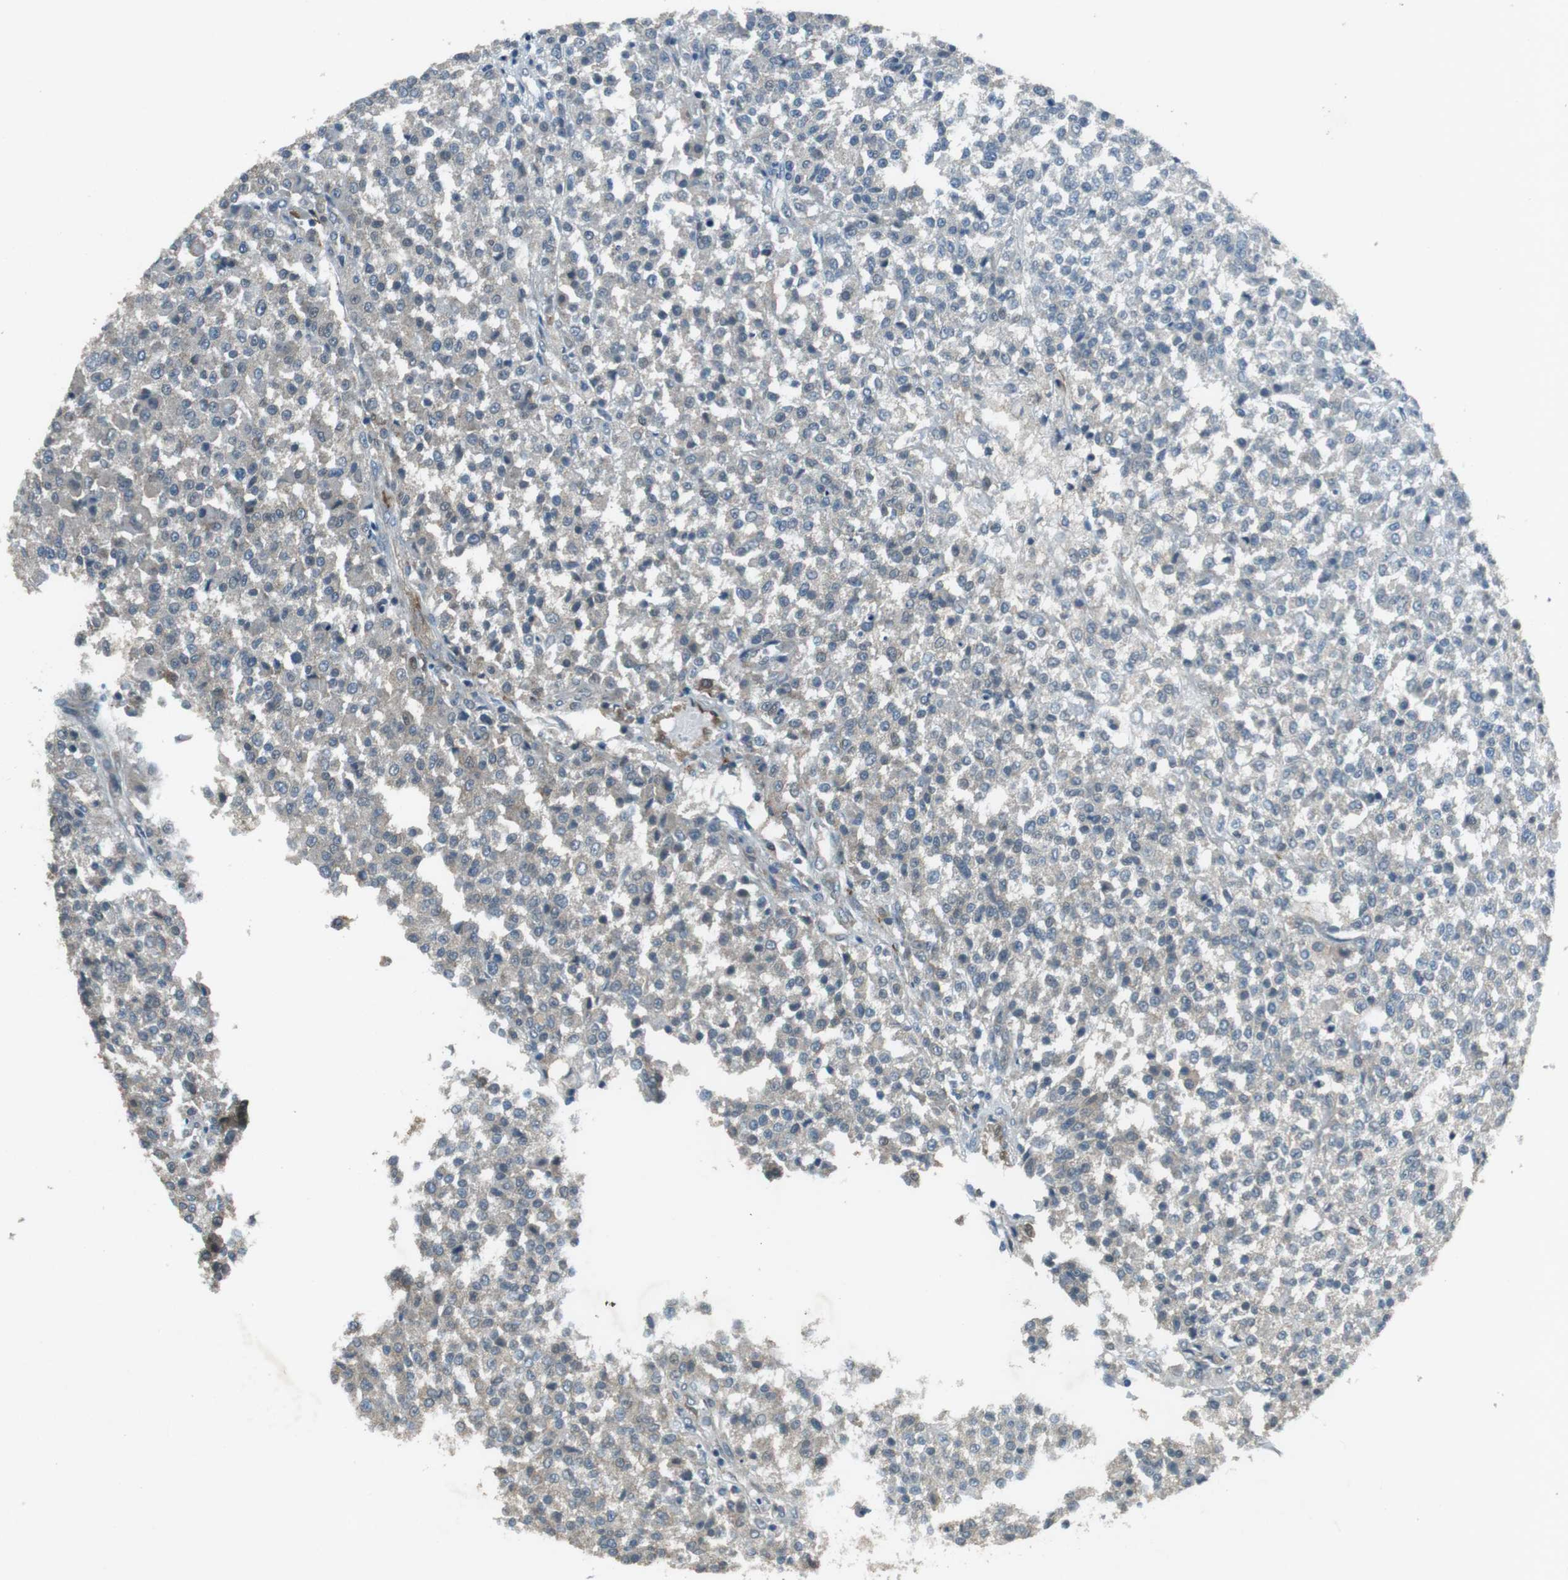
{"staining": {"intensity": "negative", "quantity": "none", "location": "none"}, "tissue": "testis cancer", "cell_type": "Tumor cells", "image_type": "cancer", "snomed": [{"axis": "morphology", "description": "Seminoma, NOS"}, {"axis": "topography", "description": "Testis"}], "caption": "Protein analysis of testis seminoma demonstrates no significant positivity in tumor cells.", "gene": "MFAP3", "patient": {"sex": "male", "age": 59}}